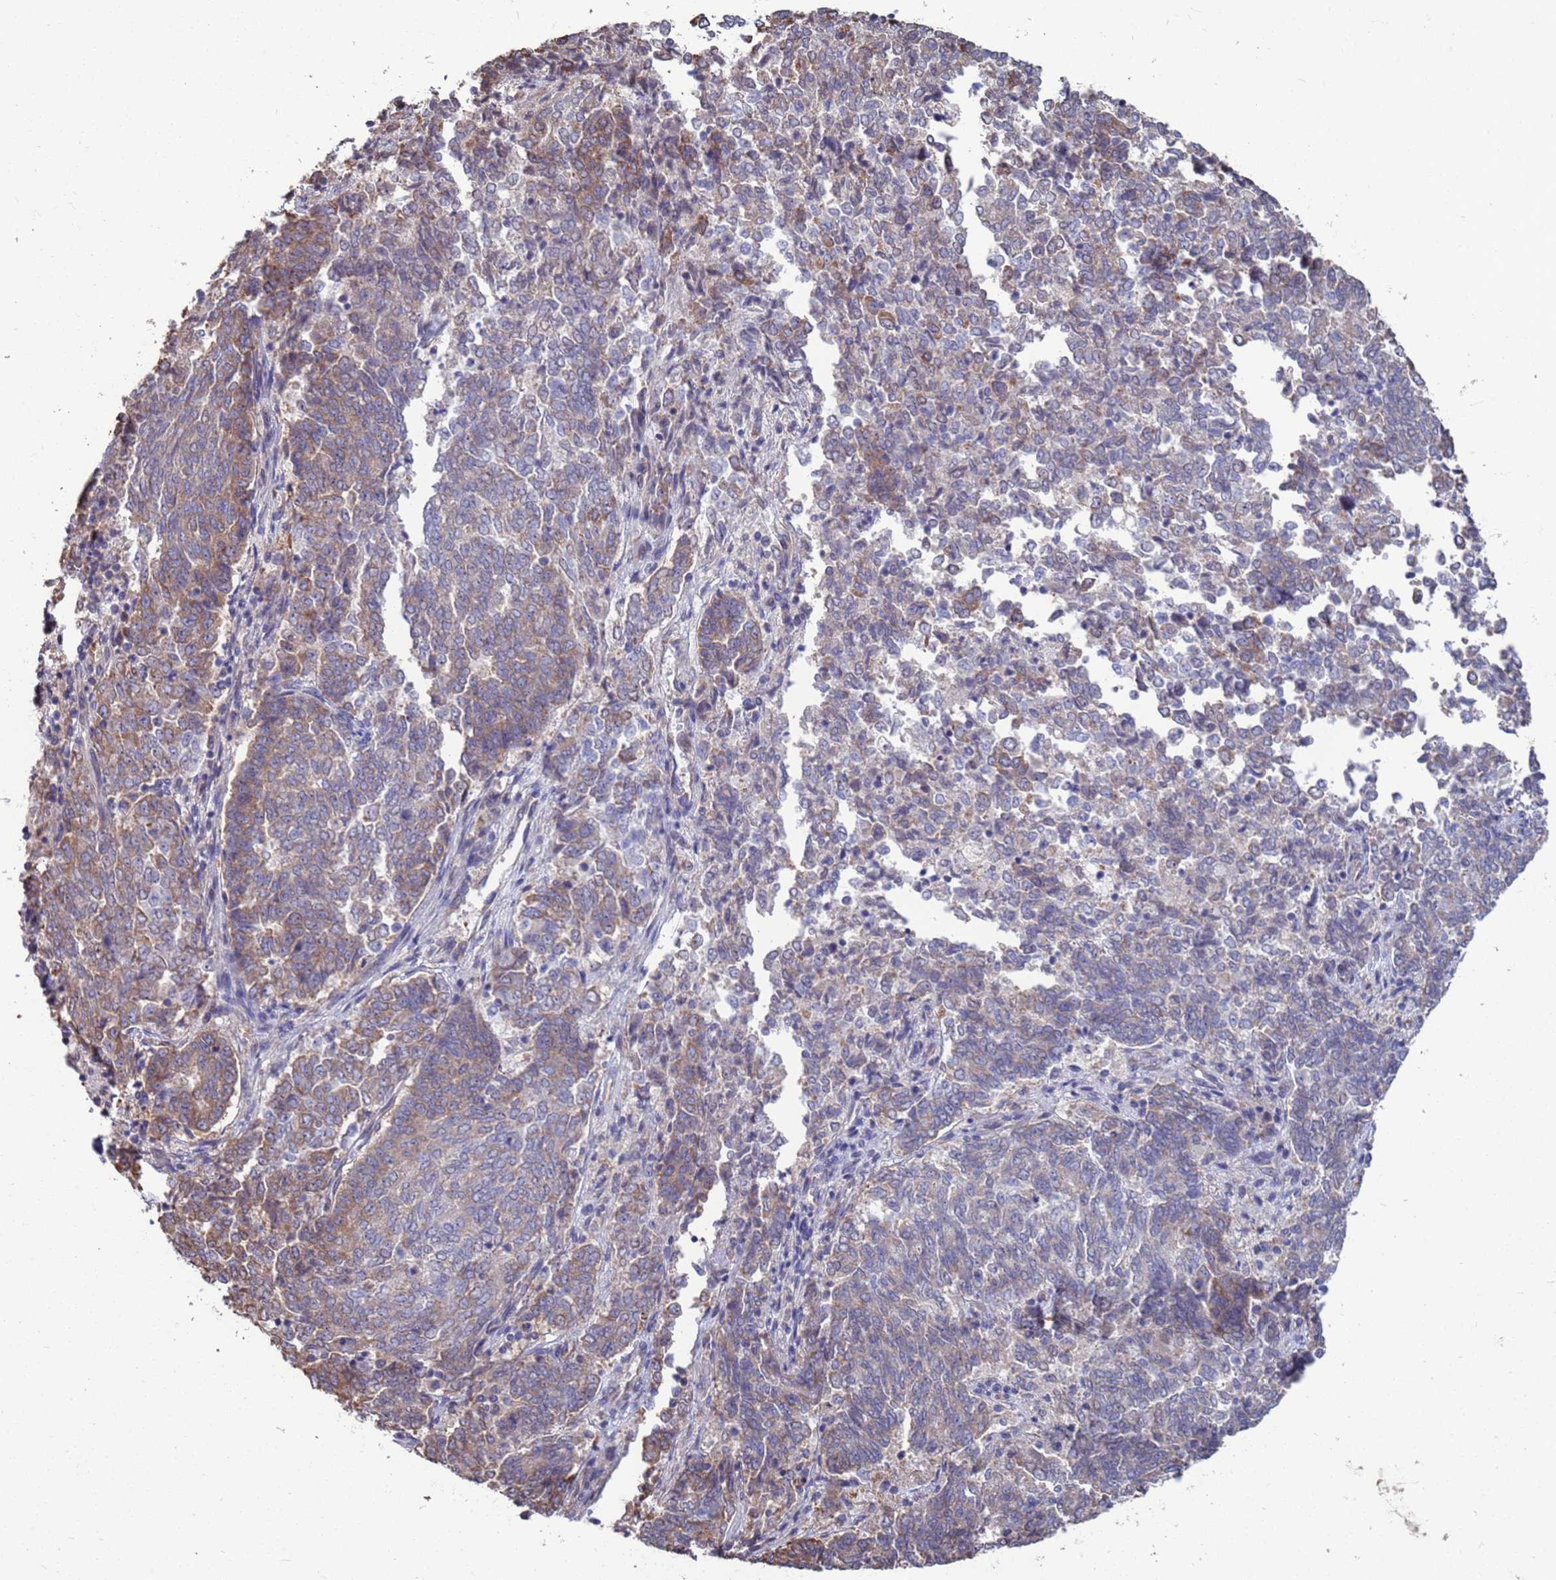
{"staining": {"intensity": "moderate", "quantity": ">75%", "location": "cytoplasmic/membranous"}, "tissue": "endometrial cancer", "cell_type": "Tumor cells", "image_type": "cancer", "snomed": [{"axis": "morphology", "description": "Adenocarcinoma, NOS"}, {"axis": "topography", "description": "Endometrium"}], "caption": "Human endometrial adenocarcinoma stained with a brown dye shows moderate cytoplasmic/membranous positive staining in about >75% of tumor cells.", "gene": "CFAP119", "patient": {"sex": "female", "age": 80}}